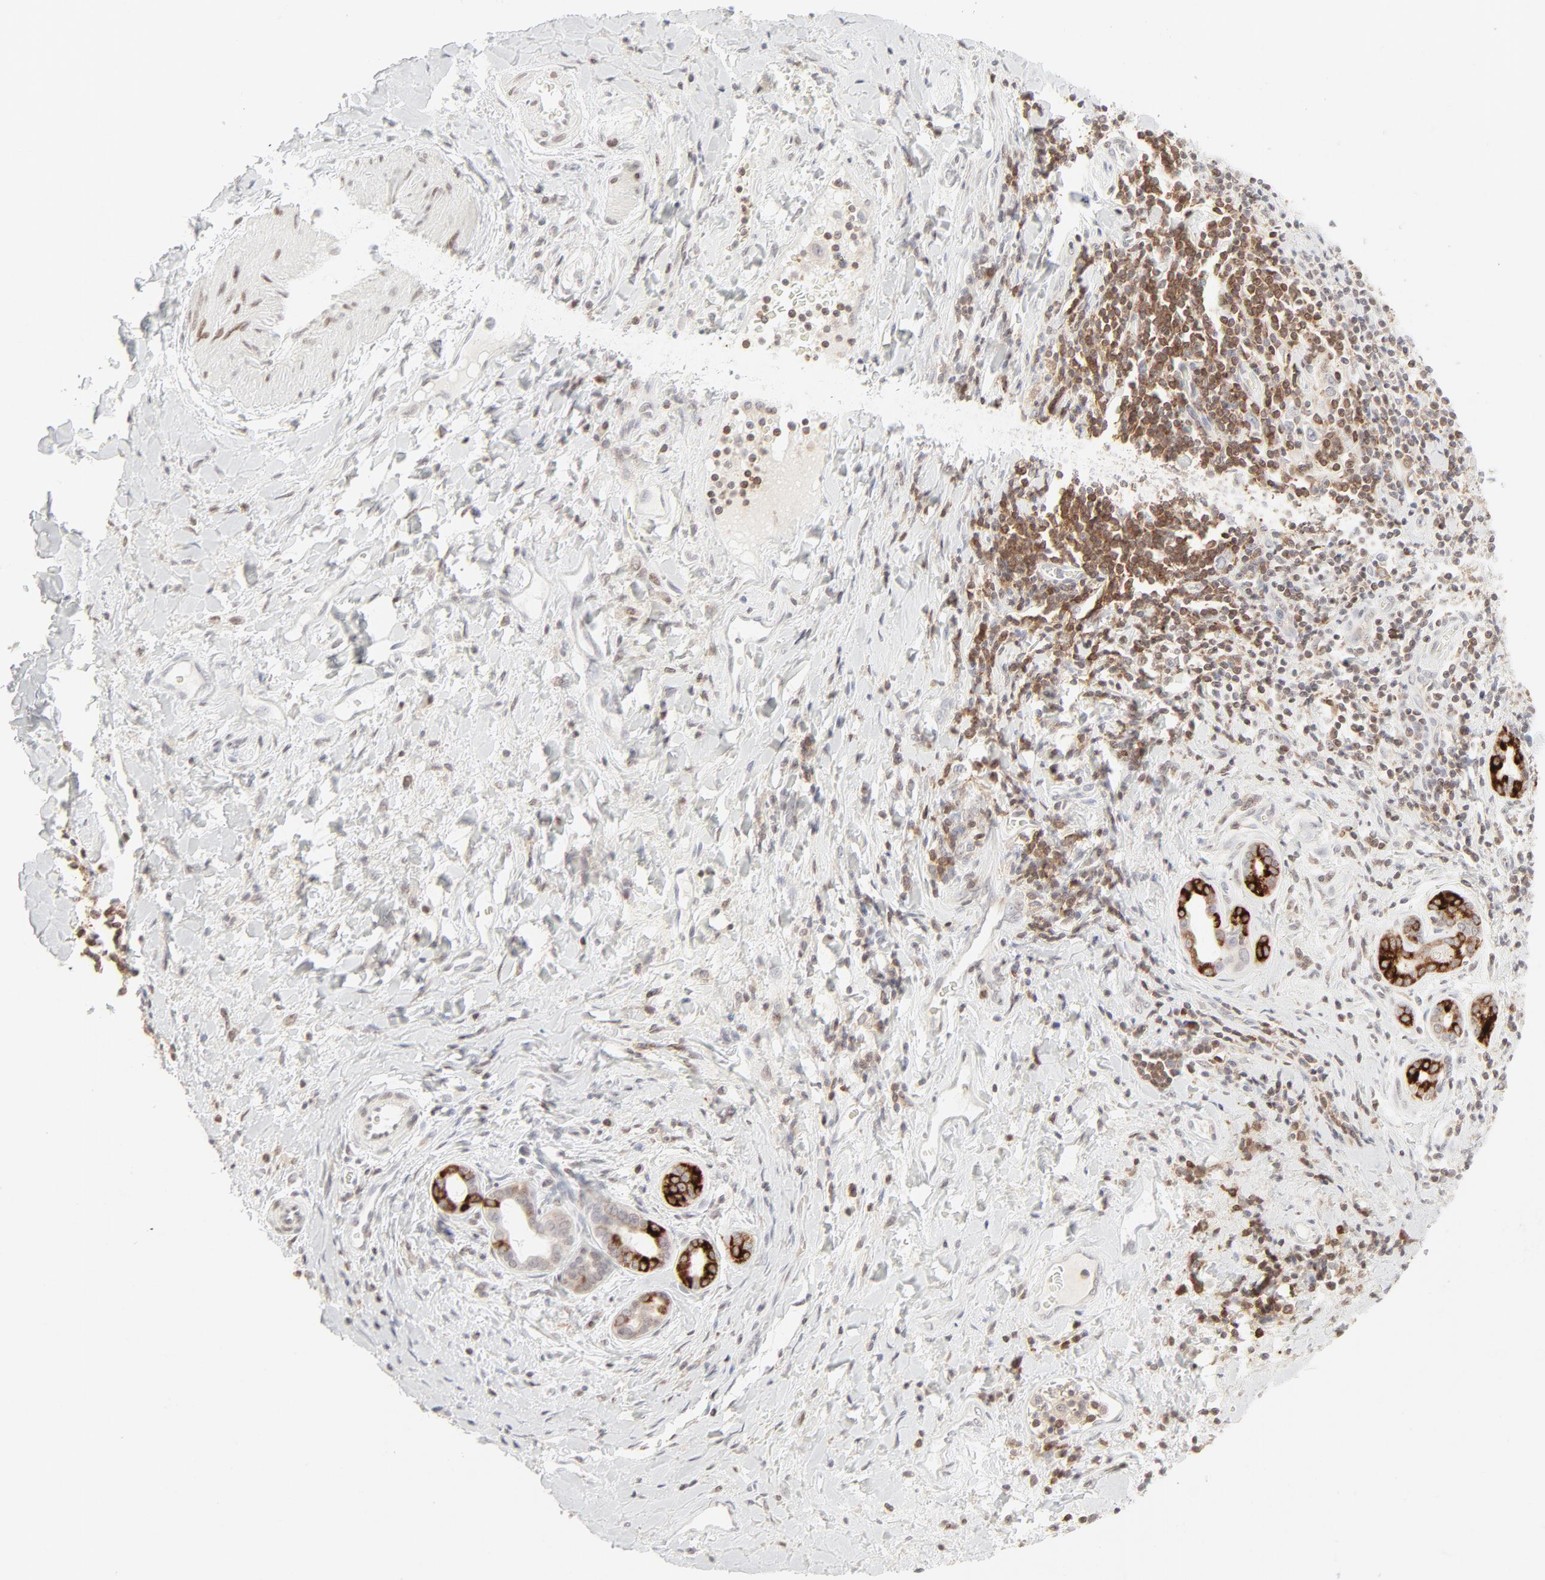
{"staining": {"intensity": "strong", "quantity": "25%-75%", "location": "cytoplasmic/membranous"}, "tissue": "liver cancer", "cell_type": "Tumor cells", "image_type": "cancer", "snomed": [{"axis": "morphology", "description": "Cholangiocarcinoma"}, {"axis": "topography", "description": "Liver"}], "caption": "This image shows IHC staining of cholangiocarcinoma (liver), with high strong cytoplasmic/membranous staining in about 25%-75% of tumor cells.", "gene": "PRKCB", "patient": {"sex": "male", "age": 57}}